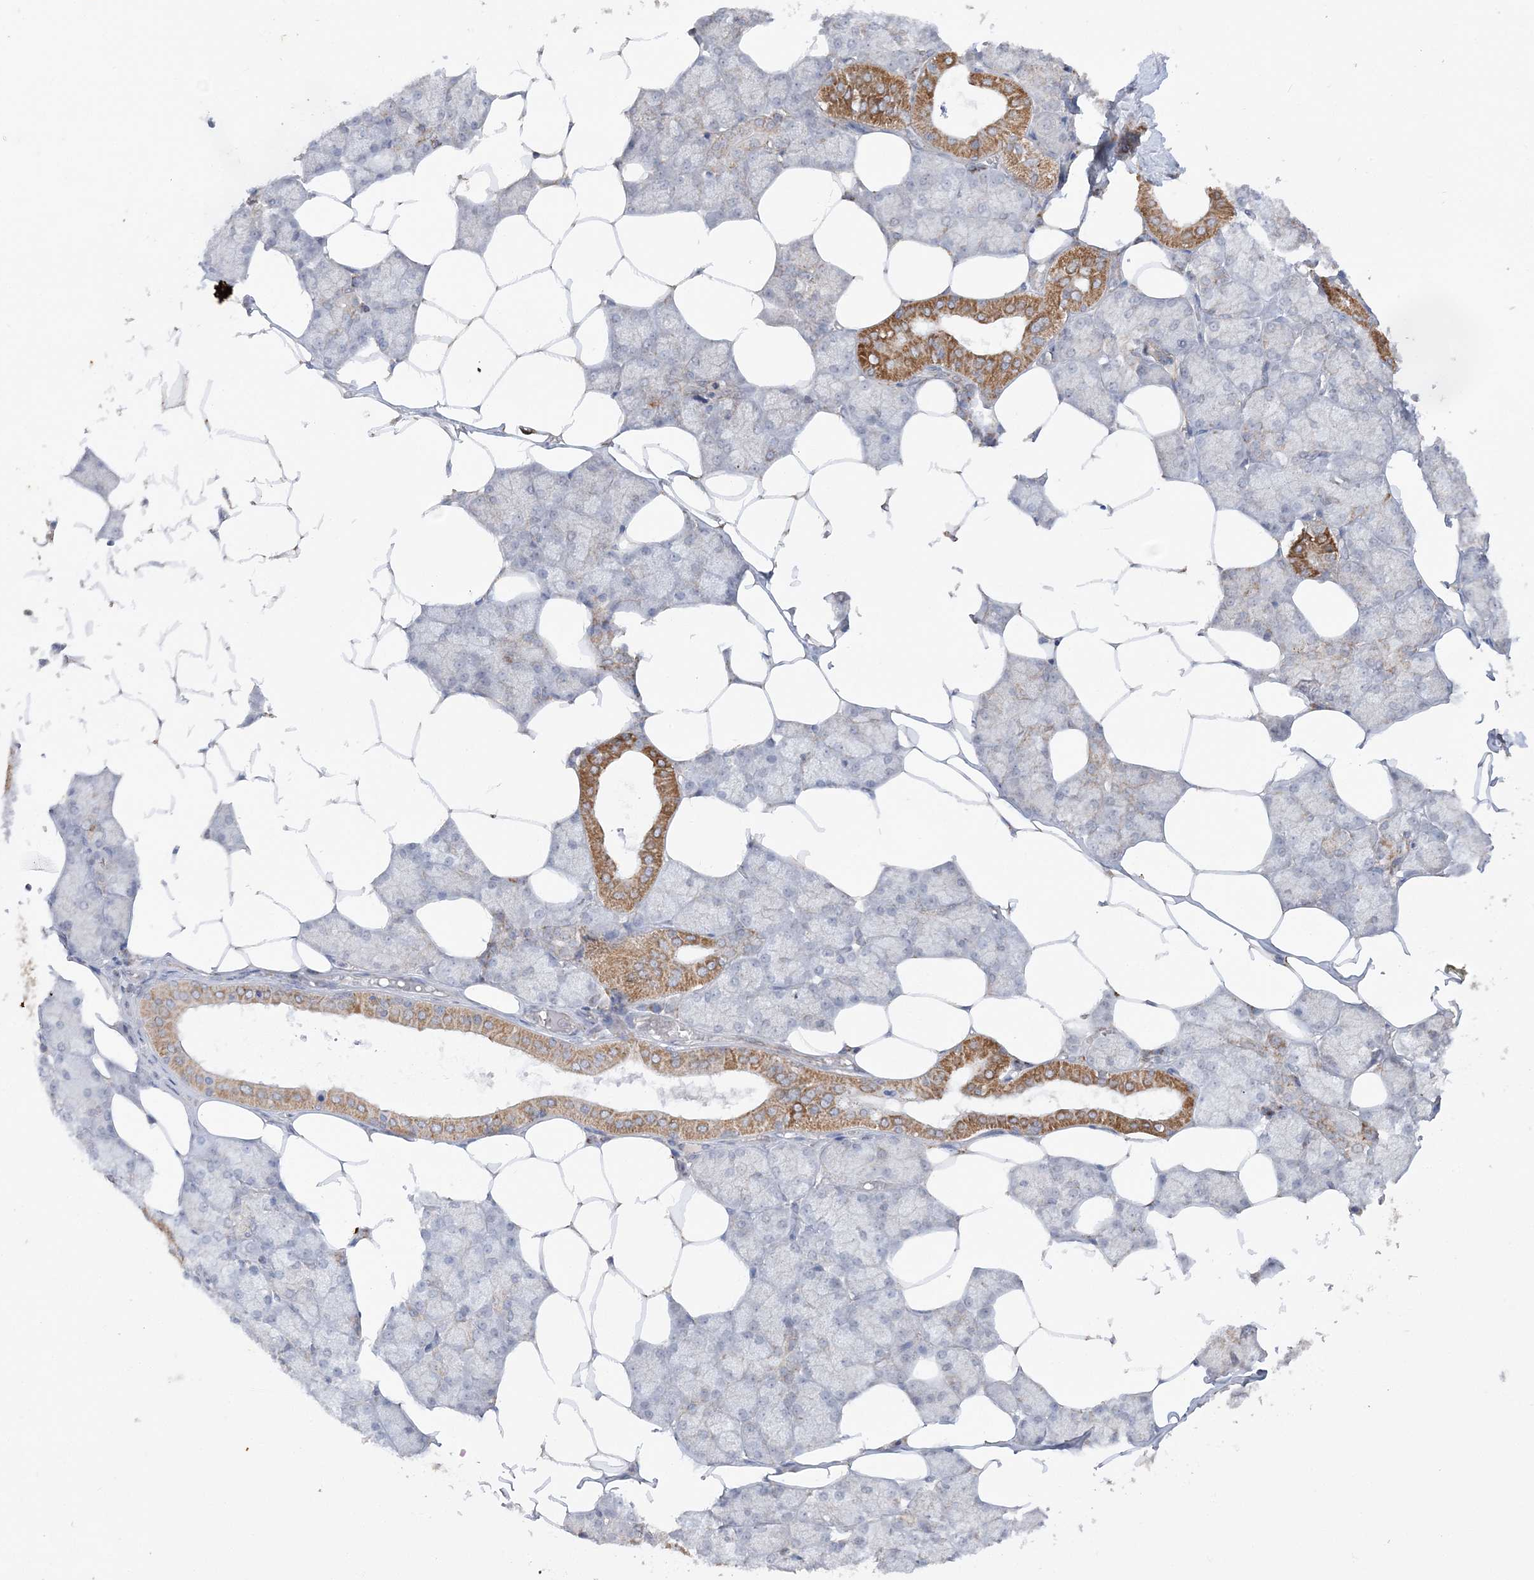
{"staining": {"intensity": "moderate", "quantity": "<25%", "location": "cytoplasmic/membranous"}, "tissue": "salivary gland", "cell_type": "Glandular cells", "image_type": "normal", "snomed": [{"axis": "morphology", "description": "Normal tissue, NOS"}, {"axis": "topography", "description": "Salivary gland"}], "caption": "Immunohistochemistry (DAB (3,3'-diaminobenzidine)) staining of normal salivary gland demonstrates moderate cytoplasmic/membranous protein positivity in approximately <25% of glandular cells. (DAB IHC, brown staining for protein, blue staining for nuclei).", "gene": "SCLT1", "patient": {"sex": "male", "age": 62}}